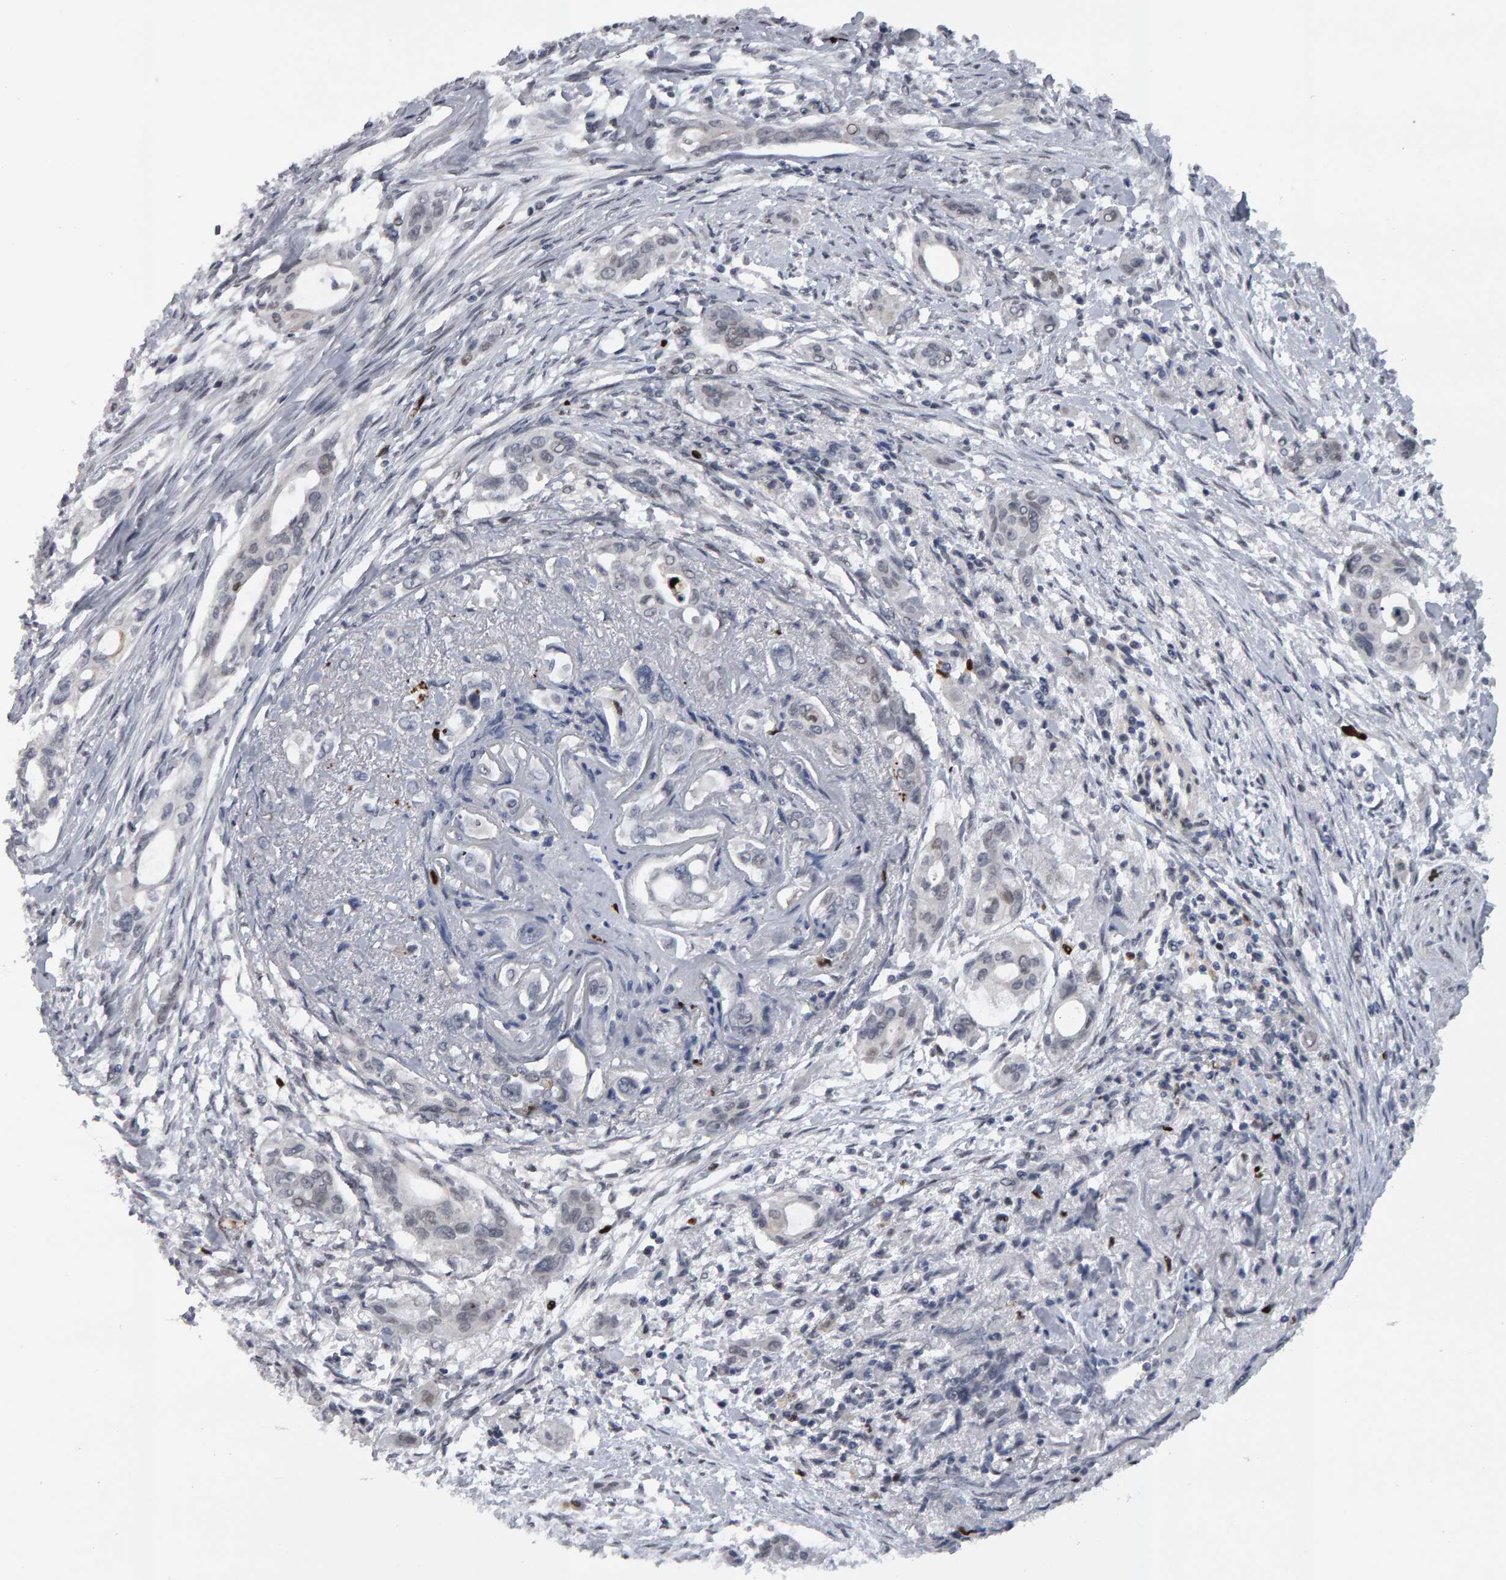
{"staining": {"intensity": "negative", "quantity": "none", "location": "none"}, "tissue": "pancreatic cancer", "cell_type": "Tumor cells", "image_type": "cancer", "snomed": [{"axis": "morphology", "description": "Adenocarcinoma, NOS"}, {"axis": "topography", "description": "Pancreas"}], "caption": "The immunohistochemistry (IHC) micrograph has no significant expression in tumor cells of adenocarcinoma (pancreatic) tissue. (Immunohistochemistry, brightfield microscopy, high magnification).", "gene": "IPO8", "patient": {"sex": "female", "age": 60}}